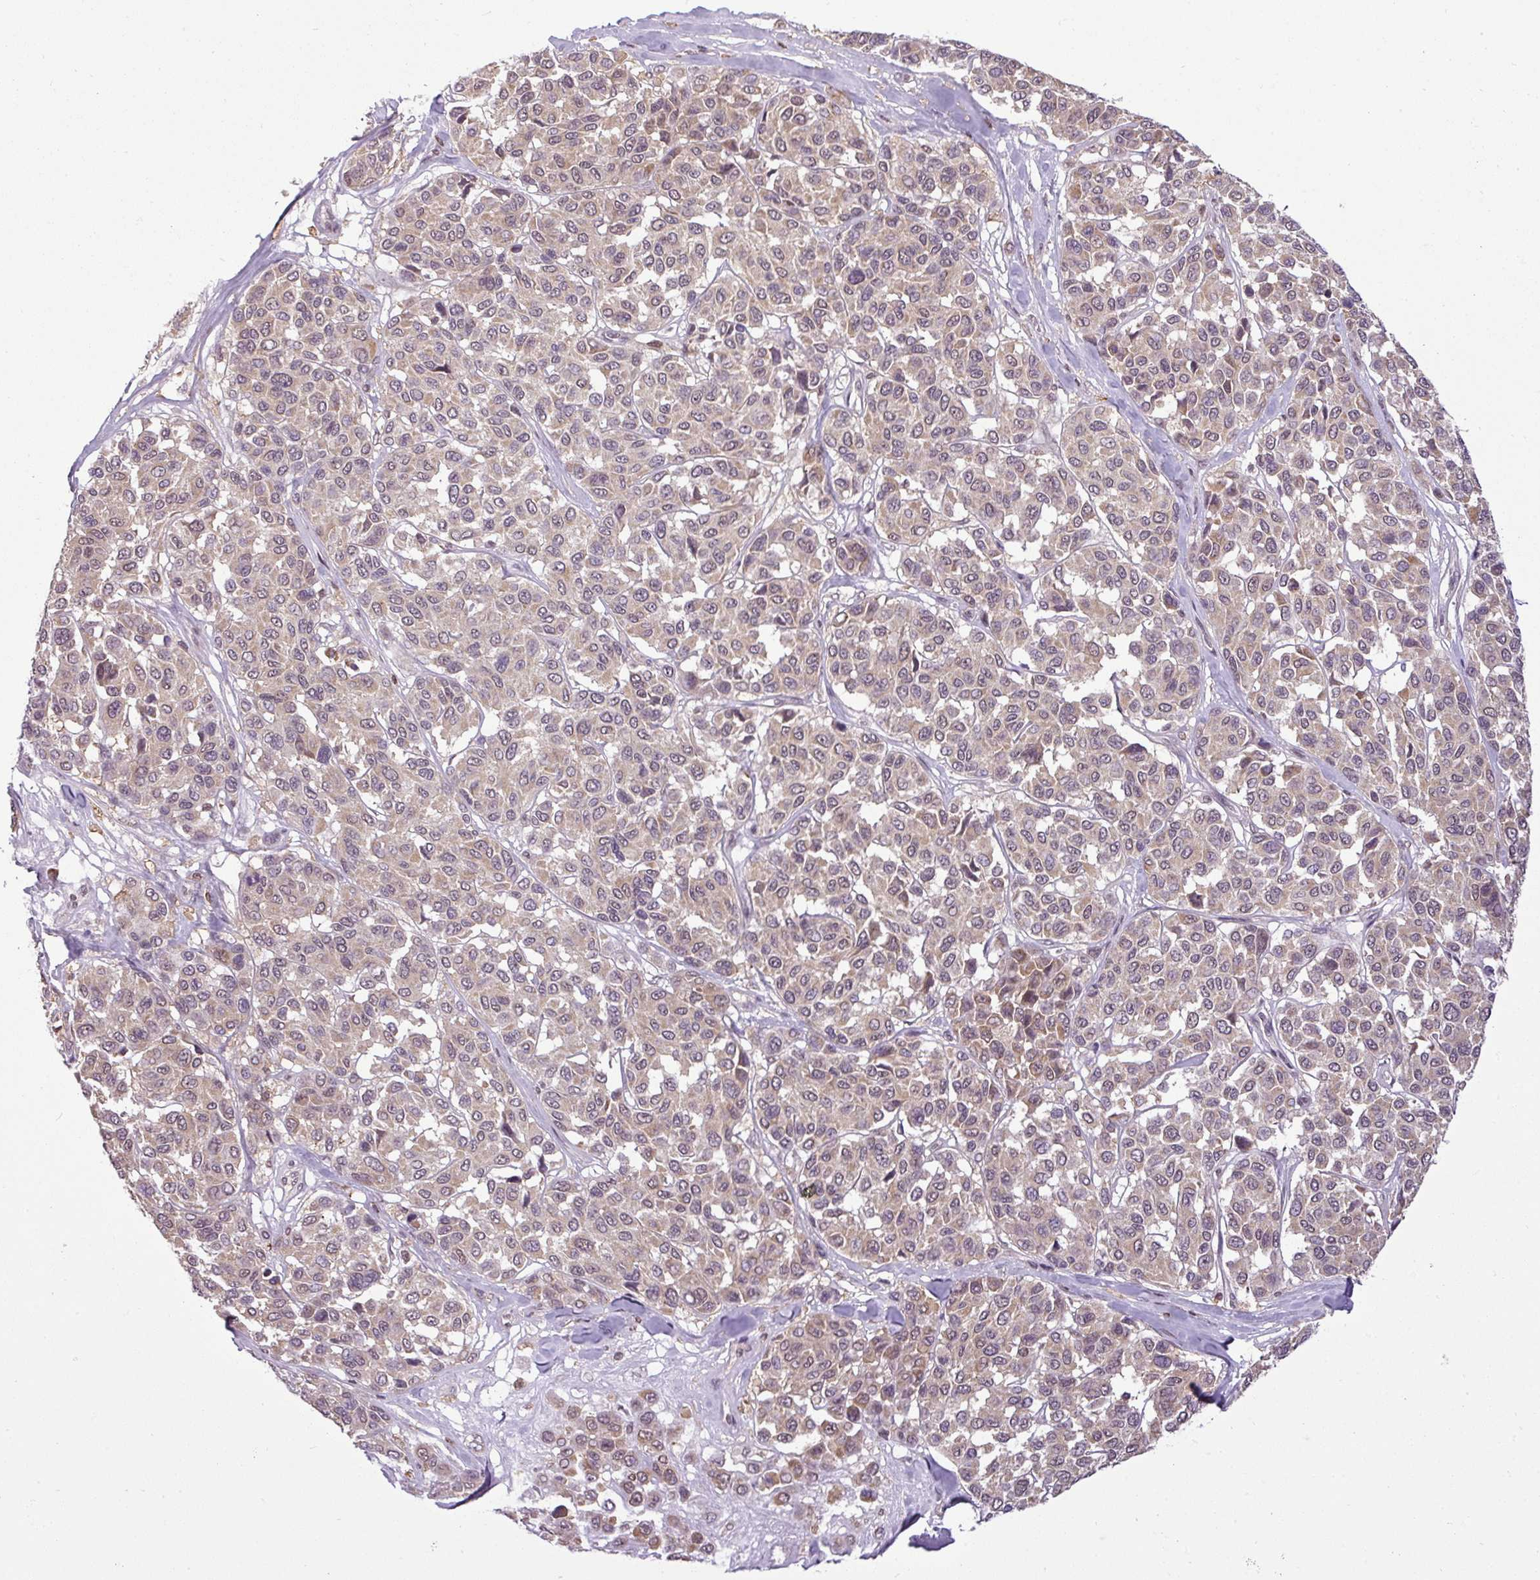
{"staining": {"intensity": "weak", "quantity": "25%-75%", "location": "cytoplasmic/membranous"}, "tissue": "melanoma", "cell_type": "Tumor cells", "image_type": "cancer", "snomed": [{"axis": "morphology", "description": "Malignant melanoma, NOS"}, {"axis": "topography", "description": "Skin"}], "caption": "Weak cytoplasmic/membranous staining is appreciated in approximately 25%-75% of tumor cells in malignant melanoma.", "gene": "MFHAS1", "patient": {"sex": "female", "age": 66}}